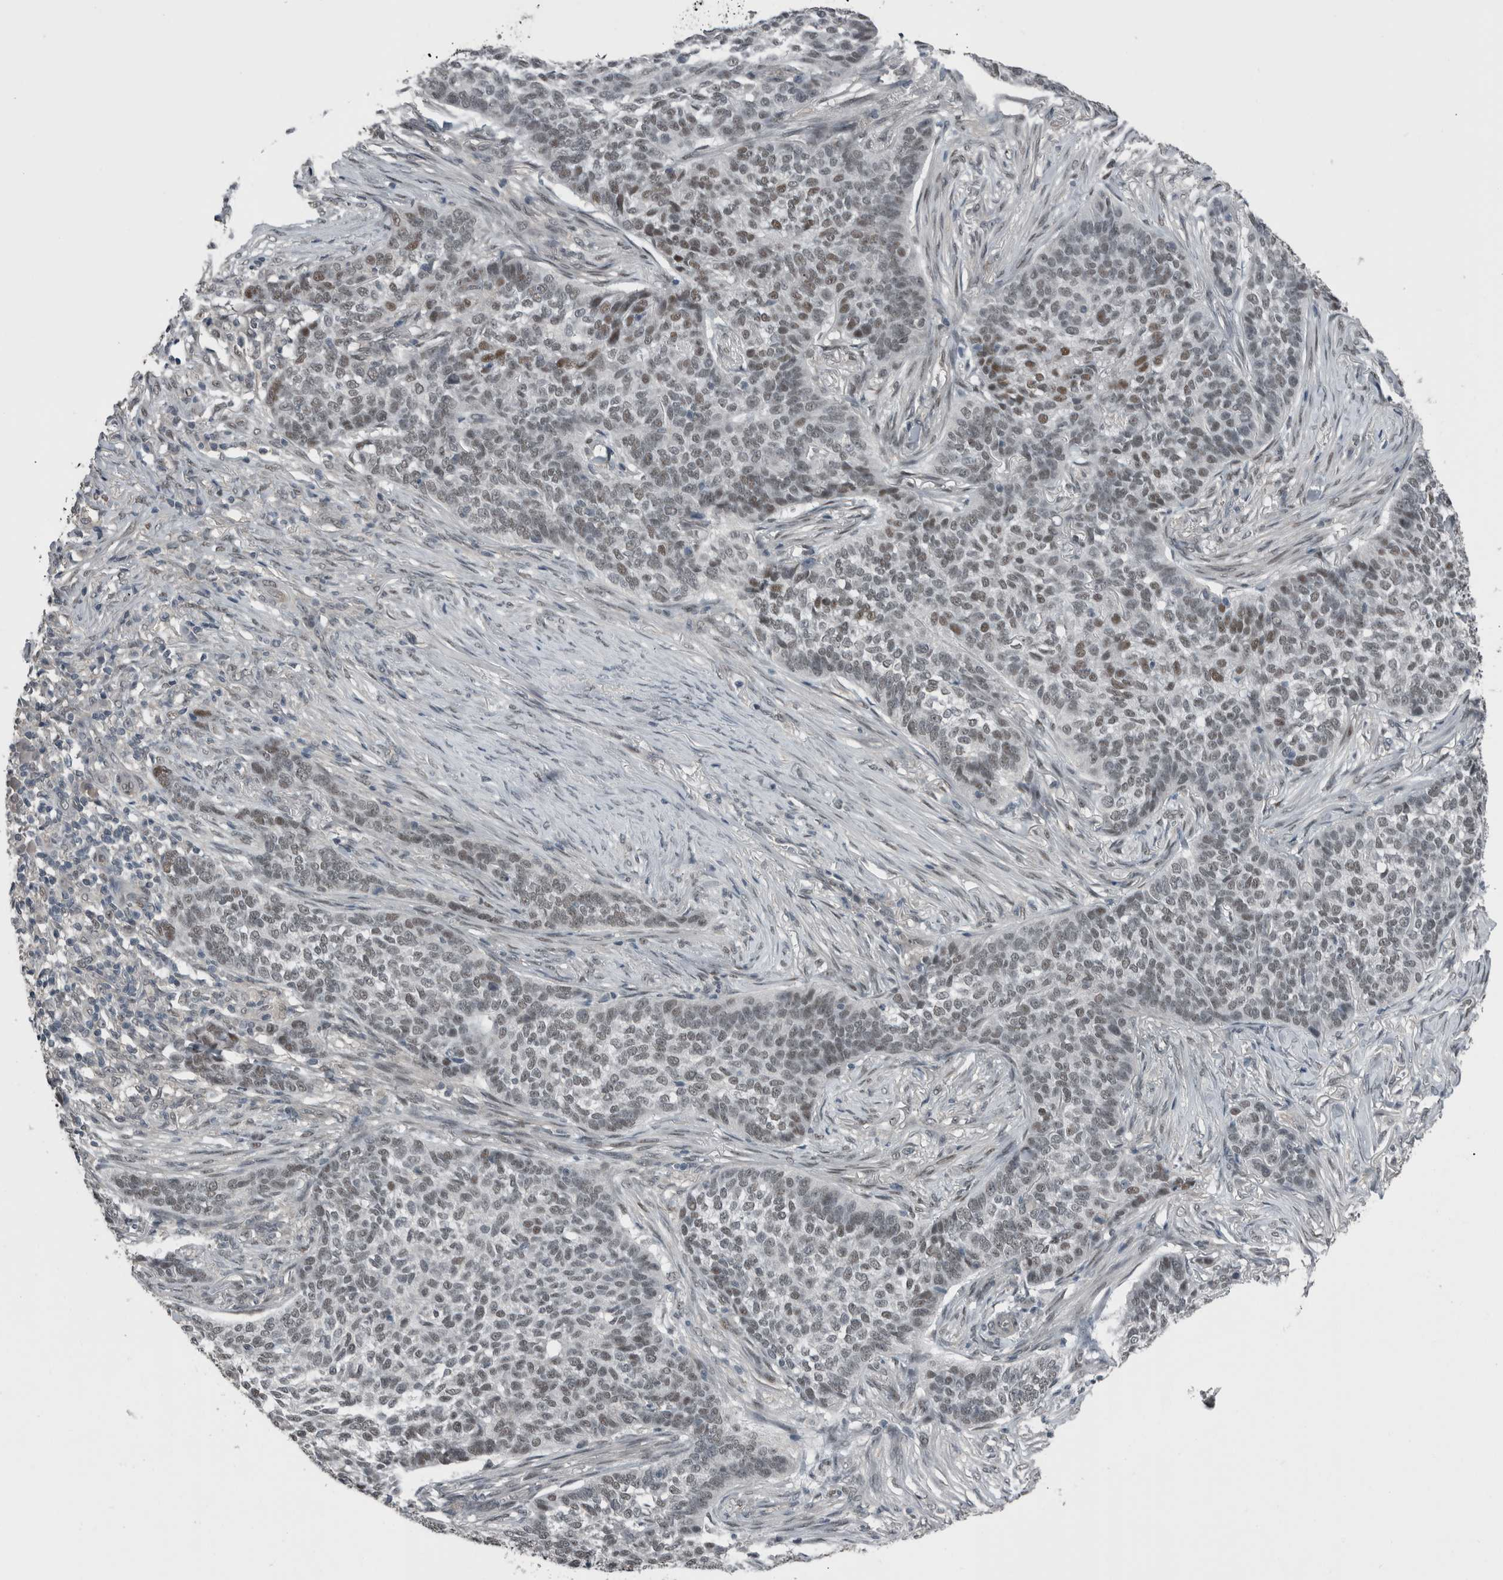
{"staining": {"intensity": "weak", "quantity": "25%-75%", "location": "nuclear"}, "tissue": "skin cancer", "cell_type": "Tumor cells", "image_type": "cancer", "snomed": [{"axis": "morphology", "description": "Basal cell carcinoma"}, {"axis": "topography", "description": "Skin"}], "caption": "Immunohistochemistry (IHC) photomicrograph of human basal cell carcinoma (skin) stained for a protein (brown), which demonstrates low levels of weak nuclear positivity in about 25%-75% of tumor cells.", "gene": "ZBTB21", "patient": {"sex": "male", "age": 85}}